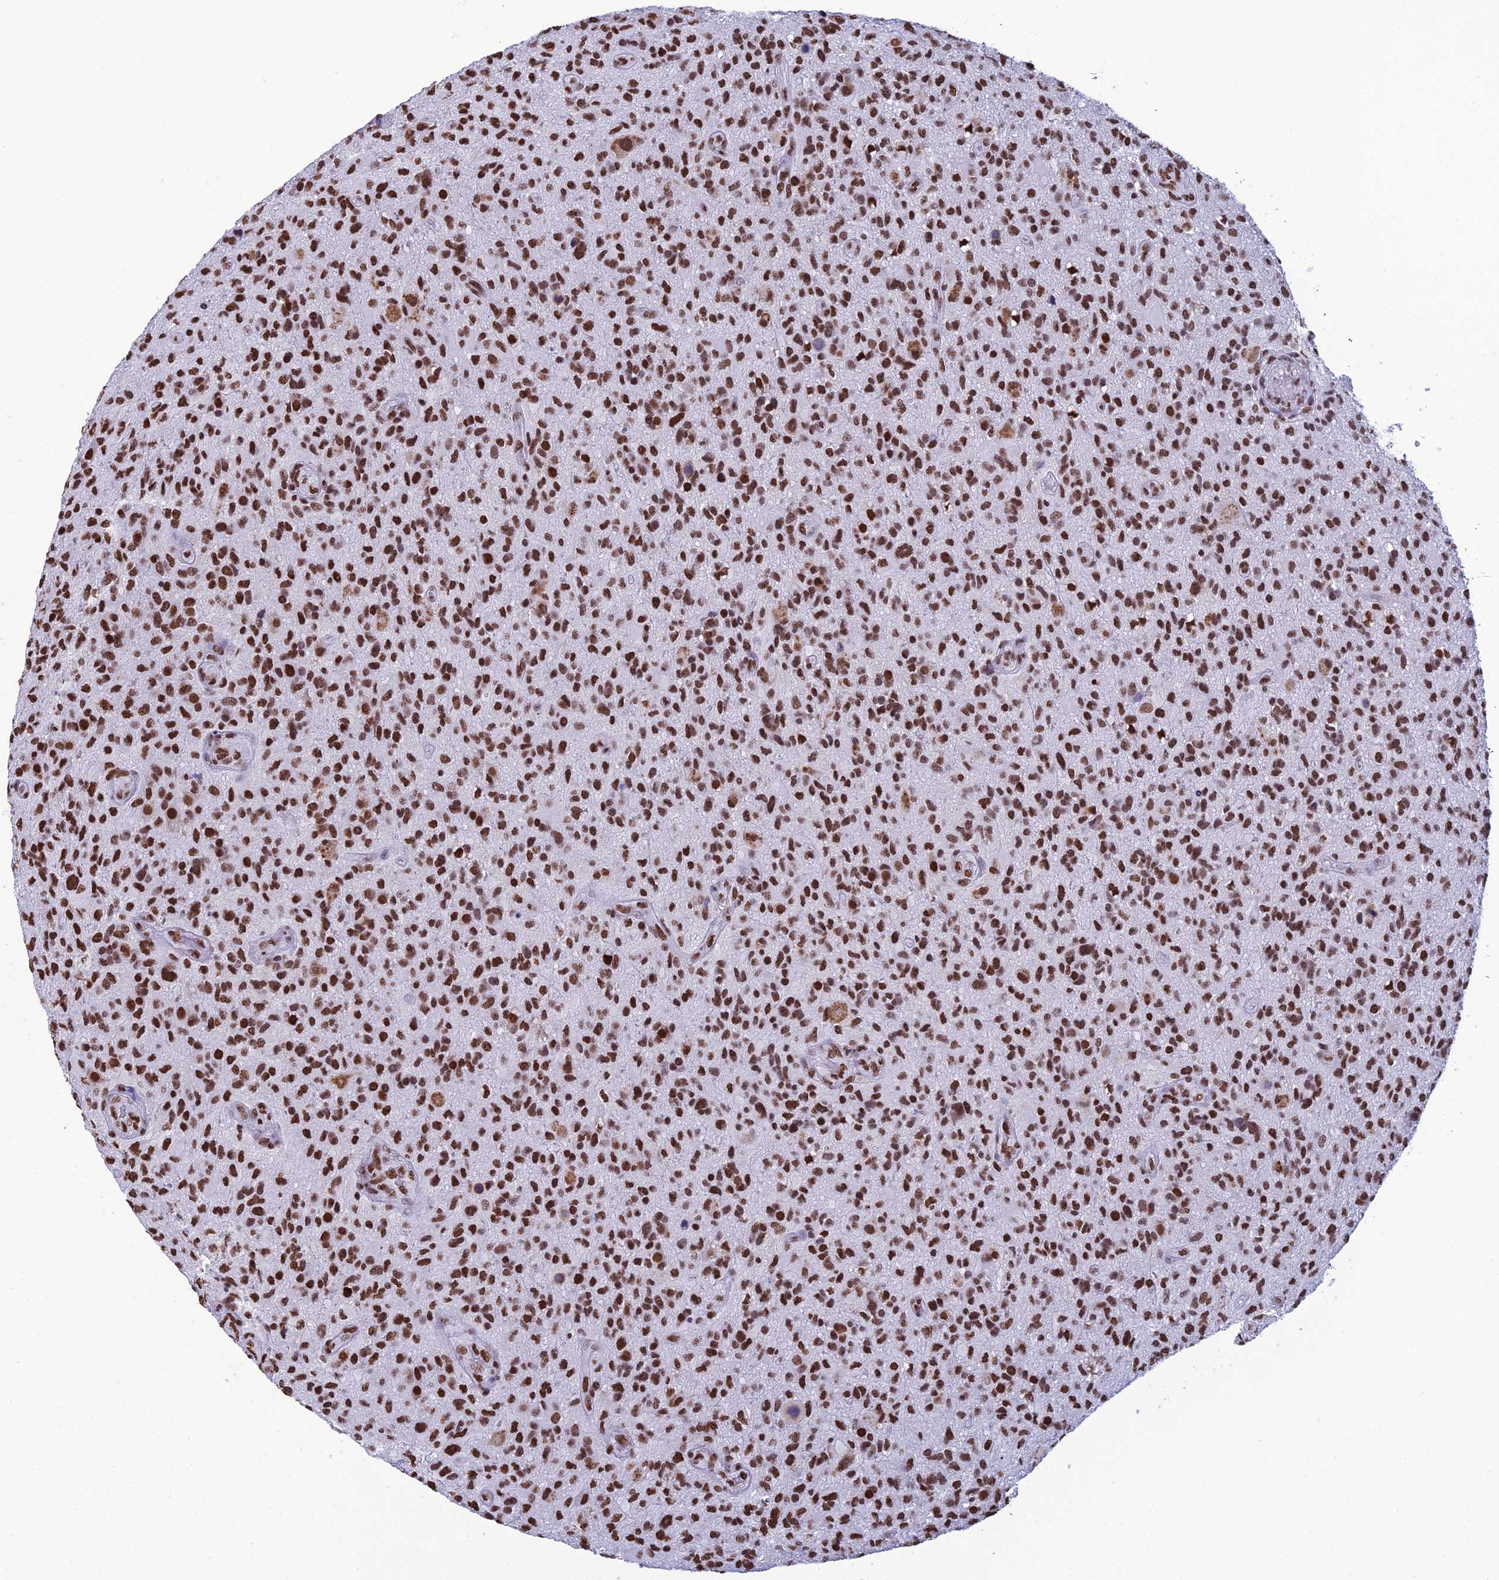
{"staining": {"intensity": "strong", "quantity": ">75%", "location": "nuclear"}, "tissue": "glioma", "cell_type": "Tumor cells", "image_type": "cancer", "snomed": [{"axis": "morphology", "description": "Glioma, malignant, High grade"}, {"axis": "topography", "description": "Brain"}], "caption": "Protein staining displays strong nuclear positivity in approximately >75% of tumor cells in glioma.", "gene": "PRAMEF12", "patient": {"sex": "male", "age": 47}}